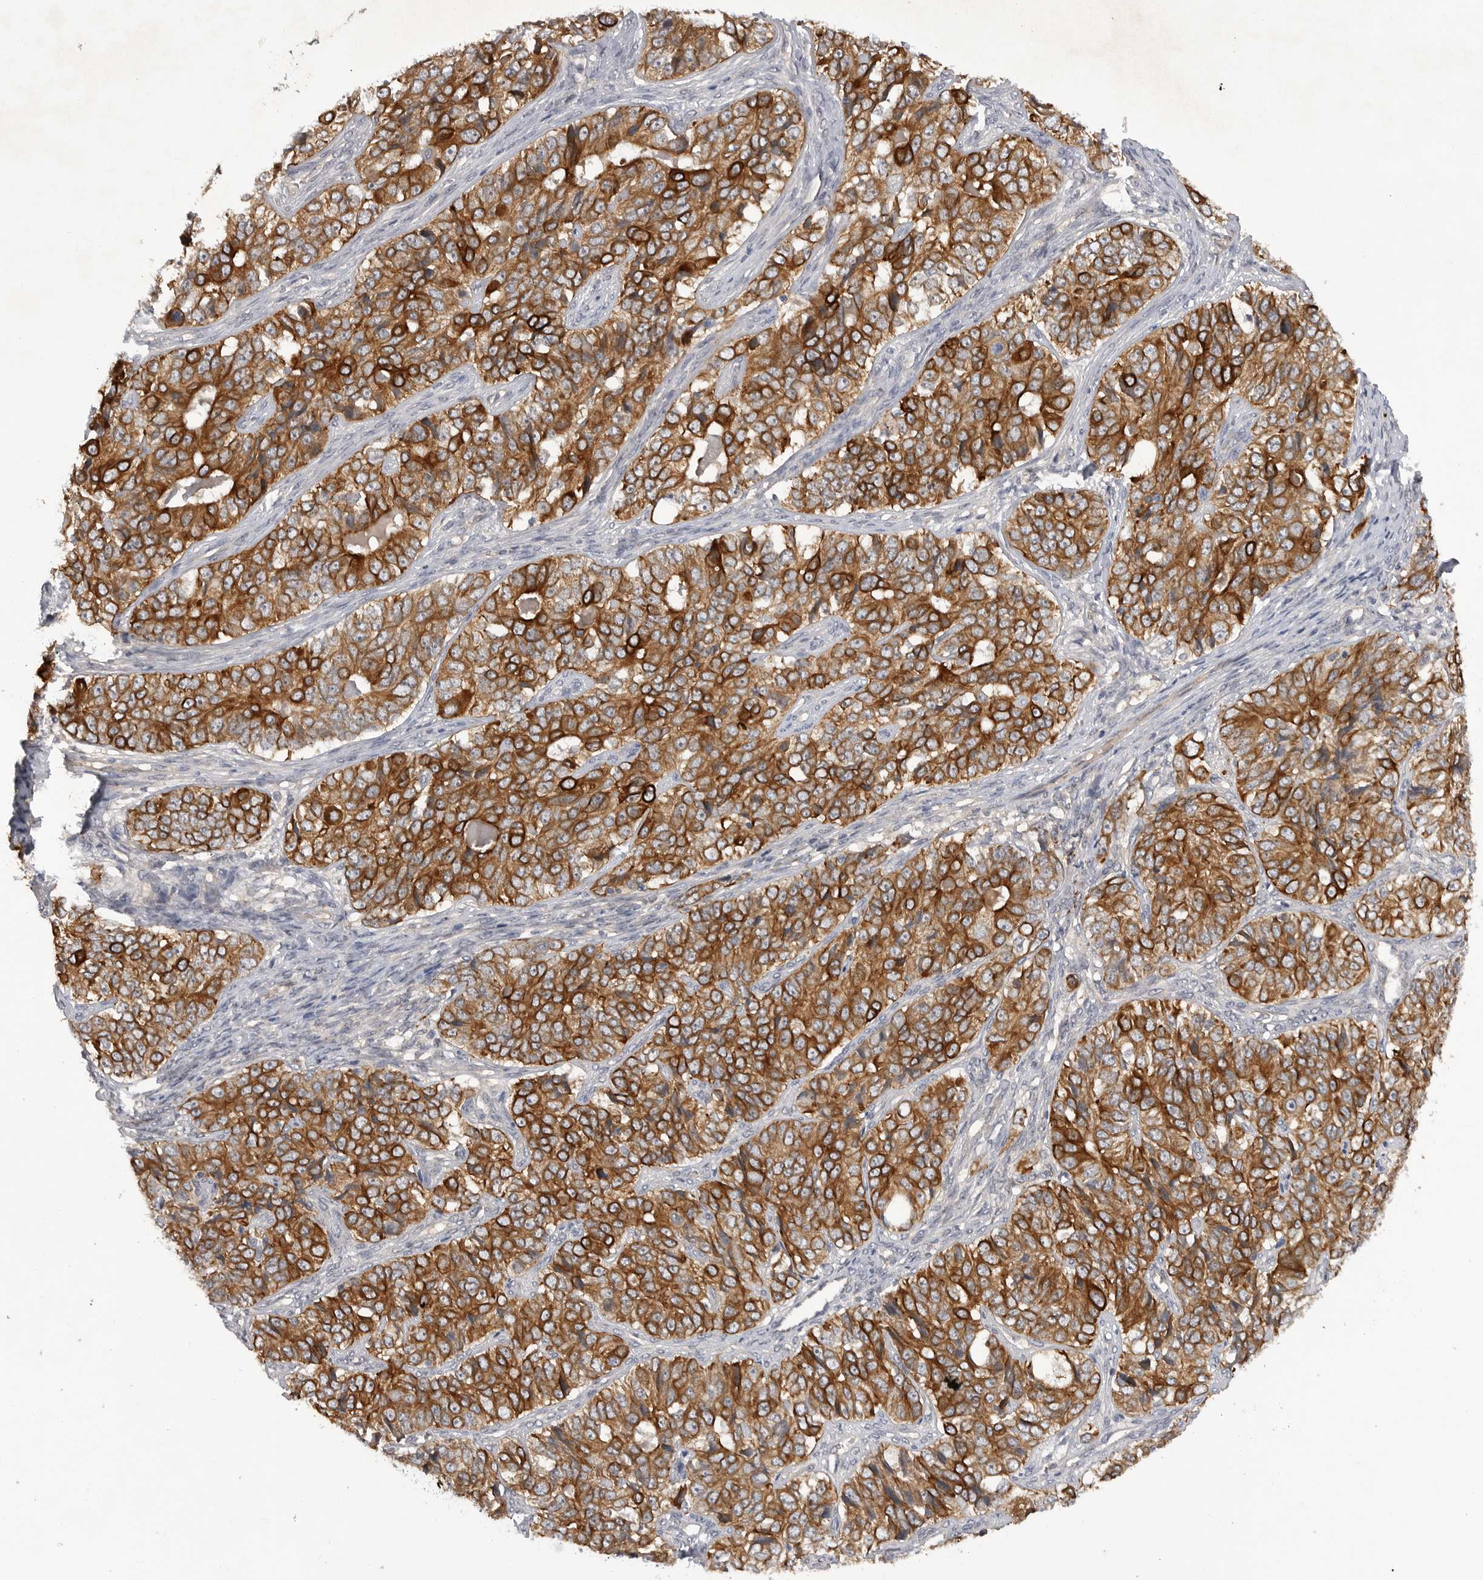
{"staining": {"intensity": "strong", "quantity": ">75%", "location": "cytoplasmic/membranous"}, "tissue": "ovarian cancer", "cell_type": "Tumor cells", "image_type": "cancer", "snomed": [{"axis": "morphology", "description": "Carcinoma, endometroid"}, {"axis": "topography", "description": "Ovary"}], "caption": "This image demonstrates ovarian cancer (endometroid carcinoma) stained with immunohistochemistry (IHC) to label a protein in brown. The cytoplasmic/membranous of tumor cells show strong positivity for the protein. Nuclei are counter-stained blue.", "gene": "DHDDS", "patient": {"sex": "female", "age": 51}}